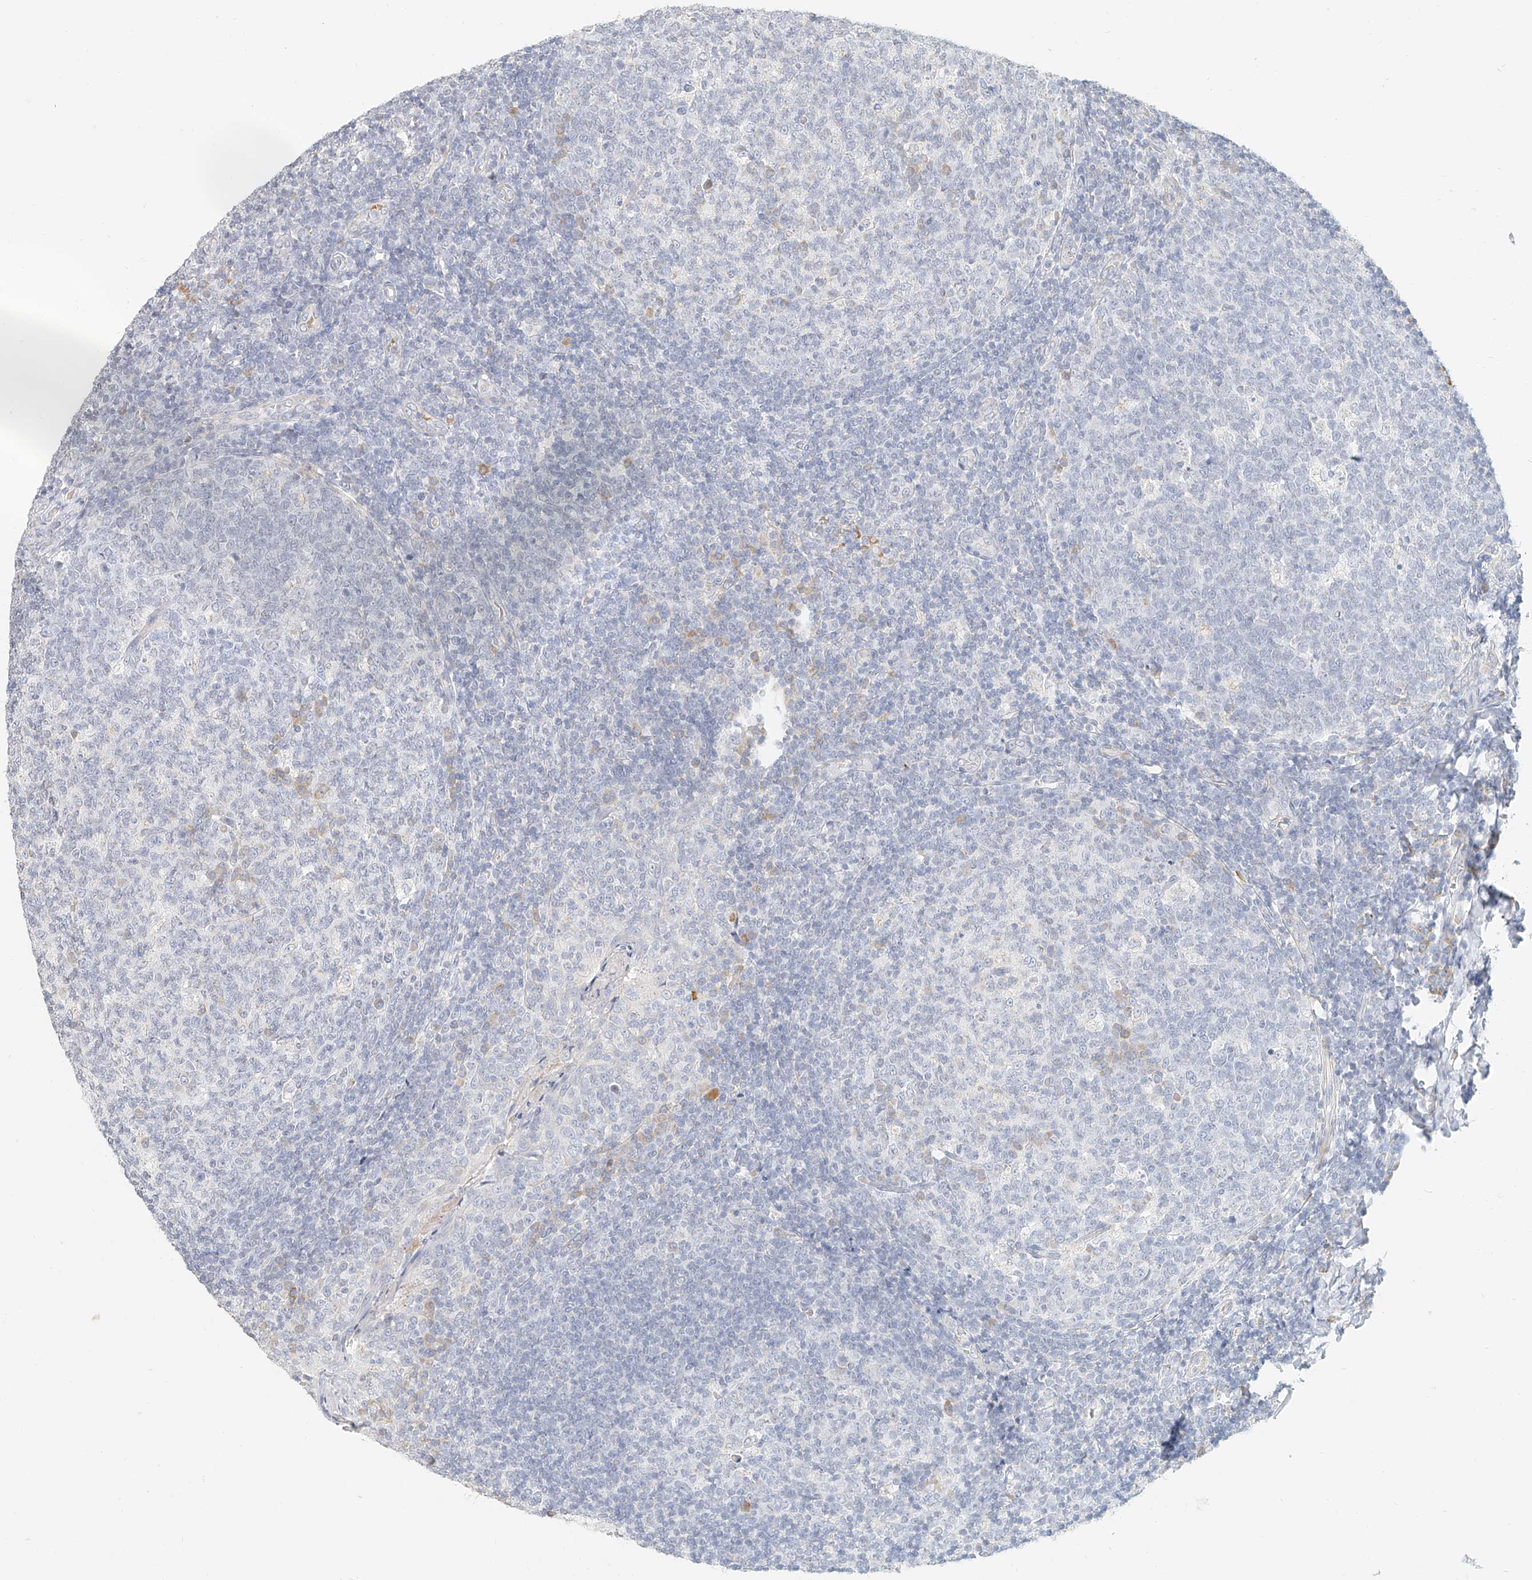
{"staining": {"intensity": "negative", "quantity": "none", "location": "none"}, "tissue": "tonsil", "cell_type": "Germinal center cells", "image_type": "normal", "snomed": [{"axis": "morphology", "description": "Normal tissue, NOS"}, {"axis": "topography", "description": "Tonsil"}], "caption": "Immunohistochemical staining of benign human tonsil reveals no significant positivity in germinal center cells.", "gene": "CXorf58", "patient": {"sex": "female", "age": 19}}